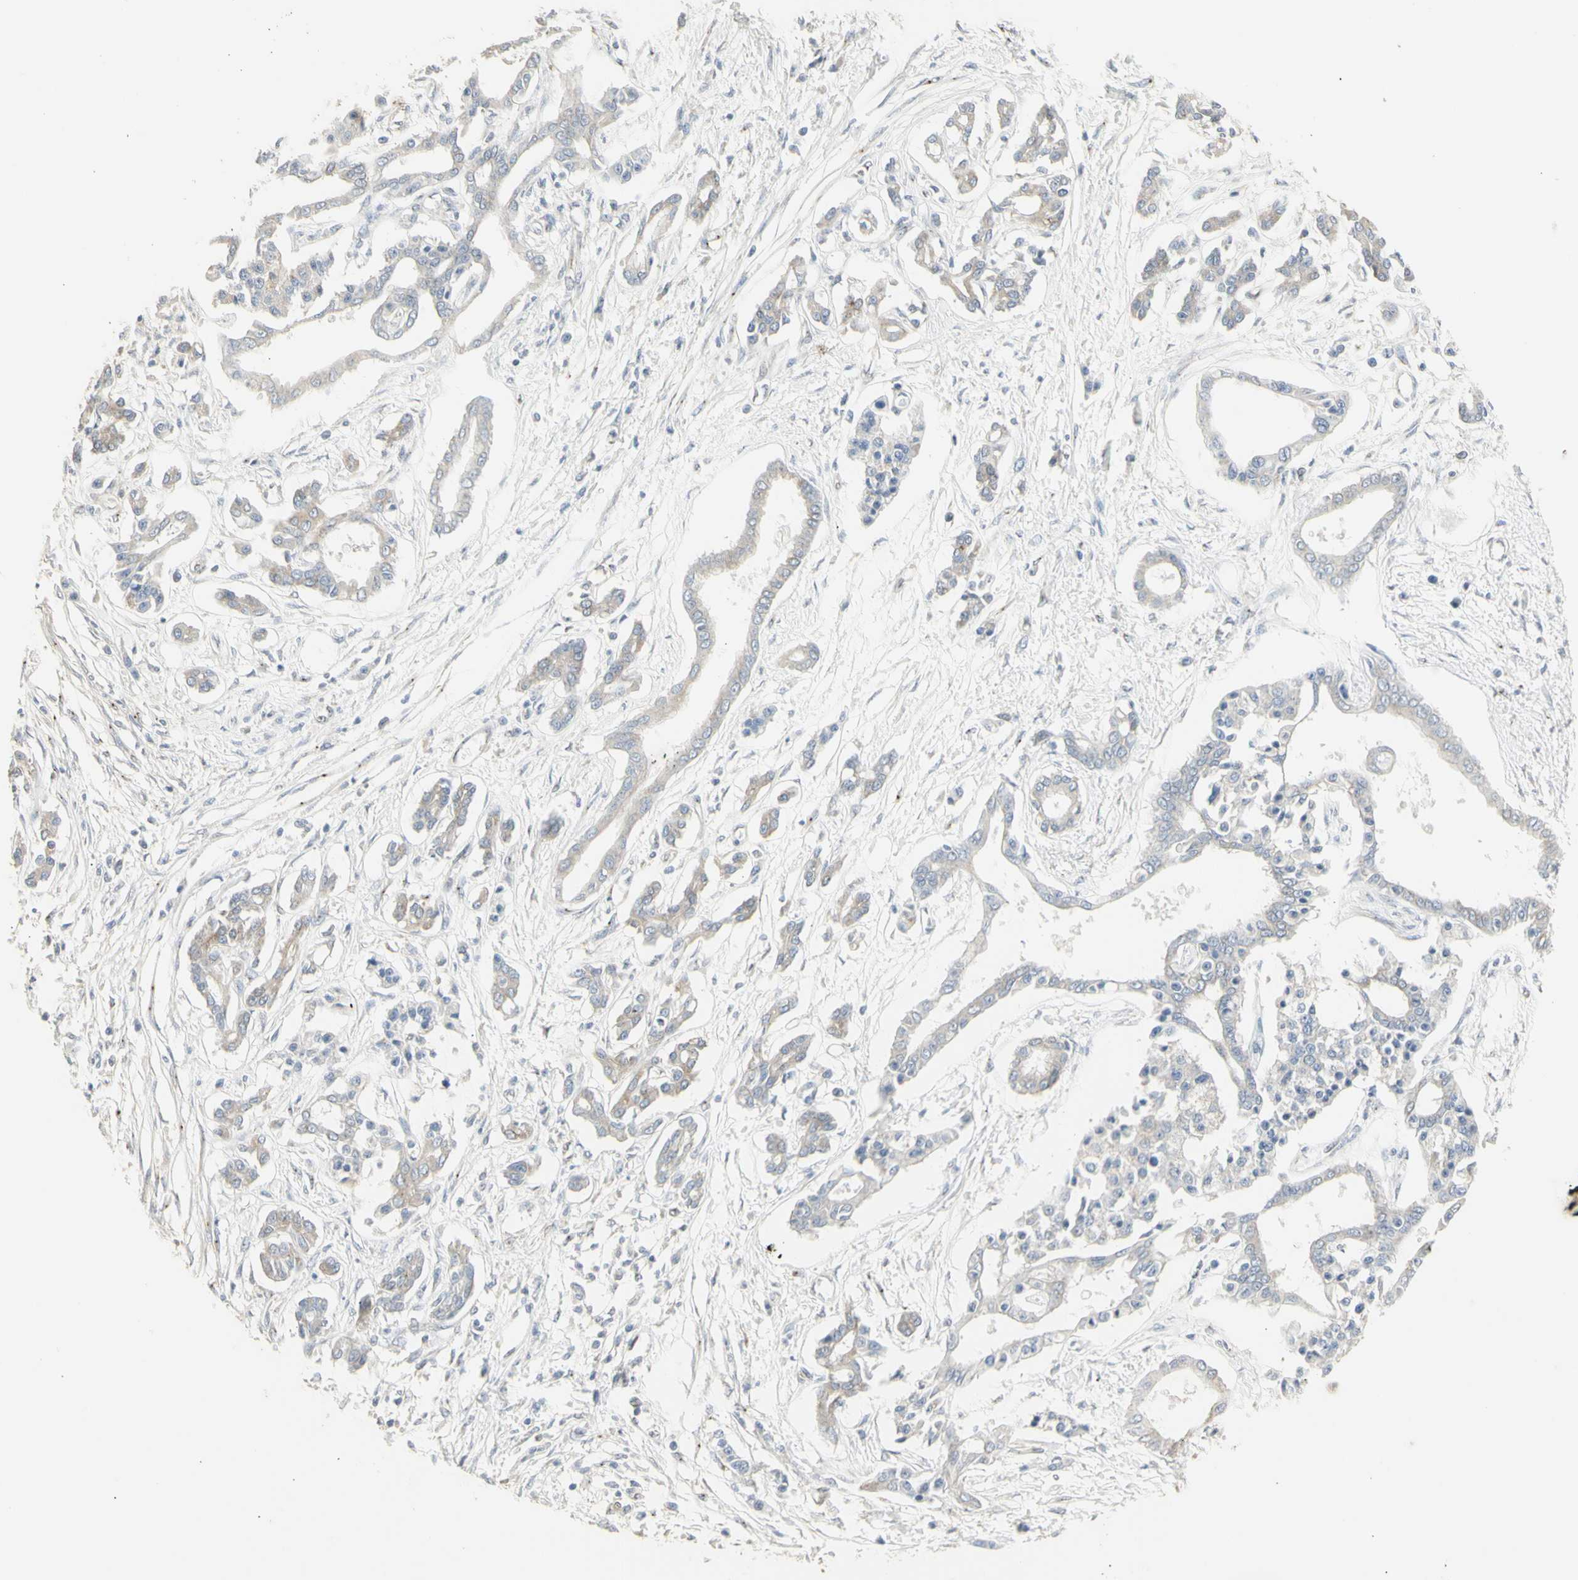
{"staining": {"intensity": "negative", "quantity": "none", "location": "none"}, "tissue": "pancreatic cancer", "cell_type": "Tumor cells", "image_type": "cancer", "snomed": [{"axis": "morphology", "description": "Adenocarcinoma, NOS"}, {"axis": "topography", "description": "Pancreas"}], "caption": "A micrograph of human adenocarcinoma (pancreatic) is negative for staining in tumor cells.", "gene": "DHRS7B", "patient": {"sex": "male", "age": 56}}